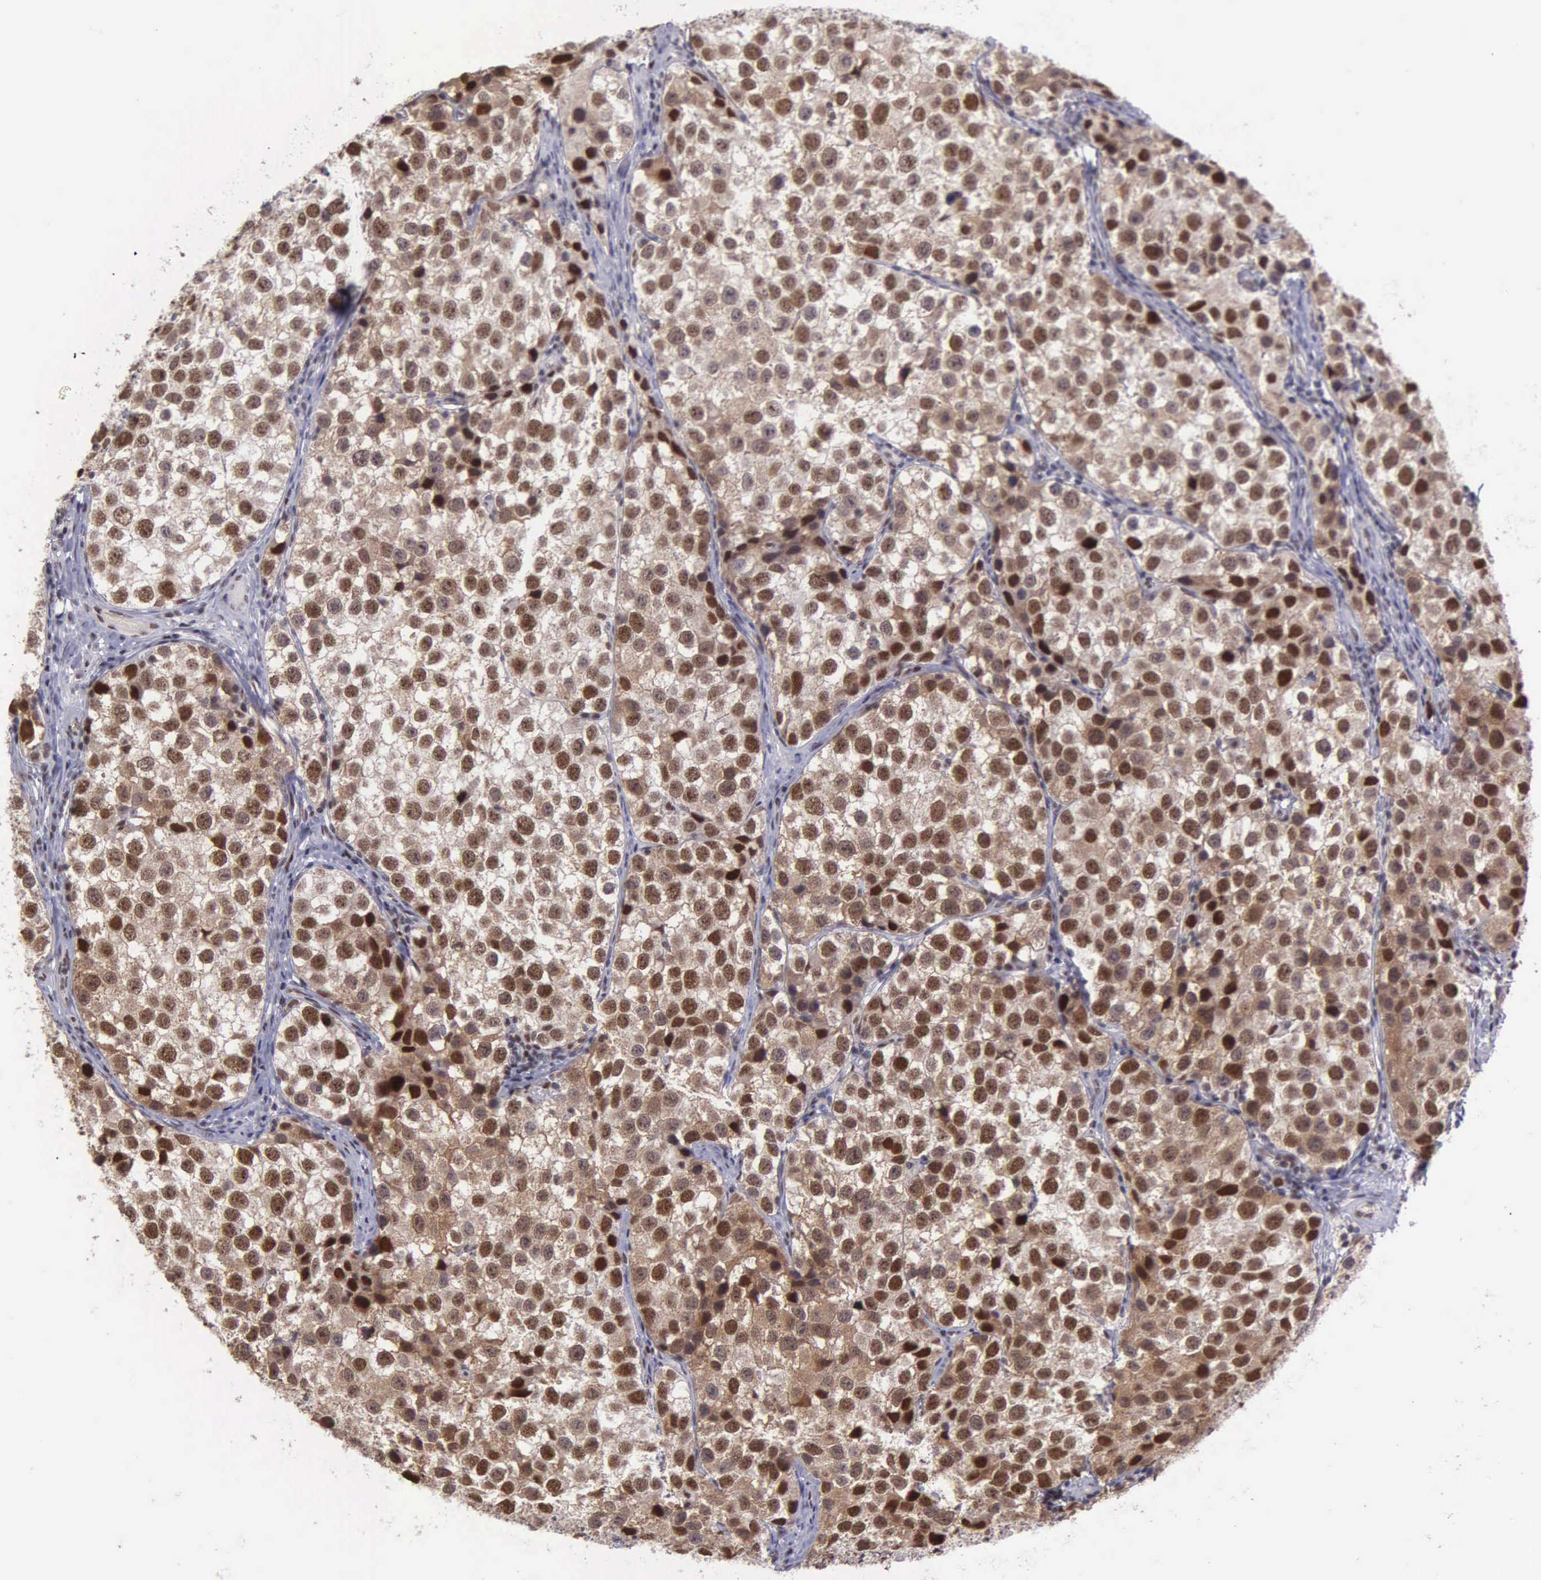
{"staining": {"intensity": "moderate", "quantity": ">75%", "location": "cytoplasmic/membranous,nuclear"}, "tissue": "testis cancer", "cell_type": "Tumor cells", "image_type": "cancer", "snomed": [{"axis": "morphology", "description": "Seminoma, NOS"}, {"axis": "topography", "description": "Testis"}], "caption": "DAB (3,3'-diaminobenzidine) immunohistochemical staining of human seminoma (testis) displays moderate cytoplasmic/membranous and nuclear protein expression in about >75% of tumor cells.", "gene": "UBR7", "patient": {"sex": "male", "age": 39}}